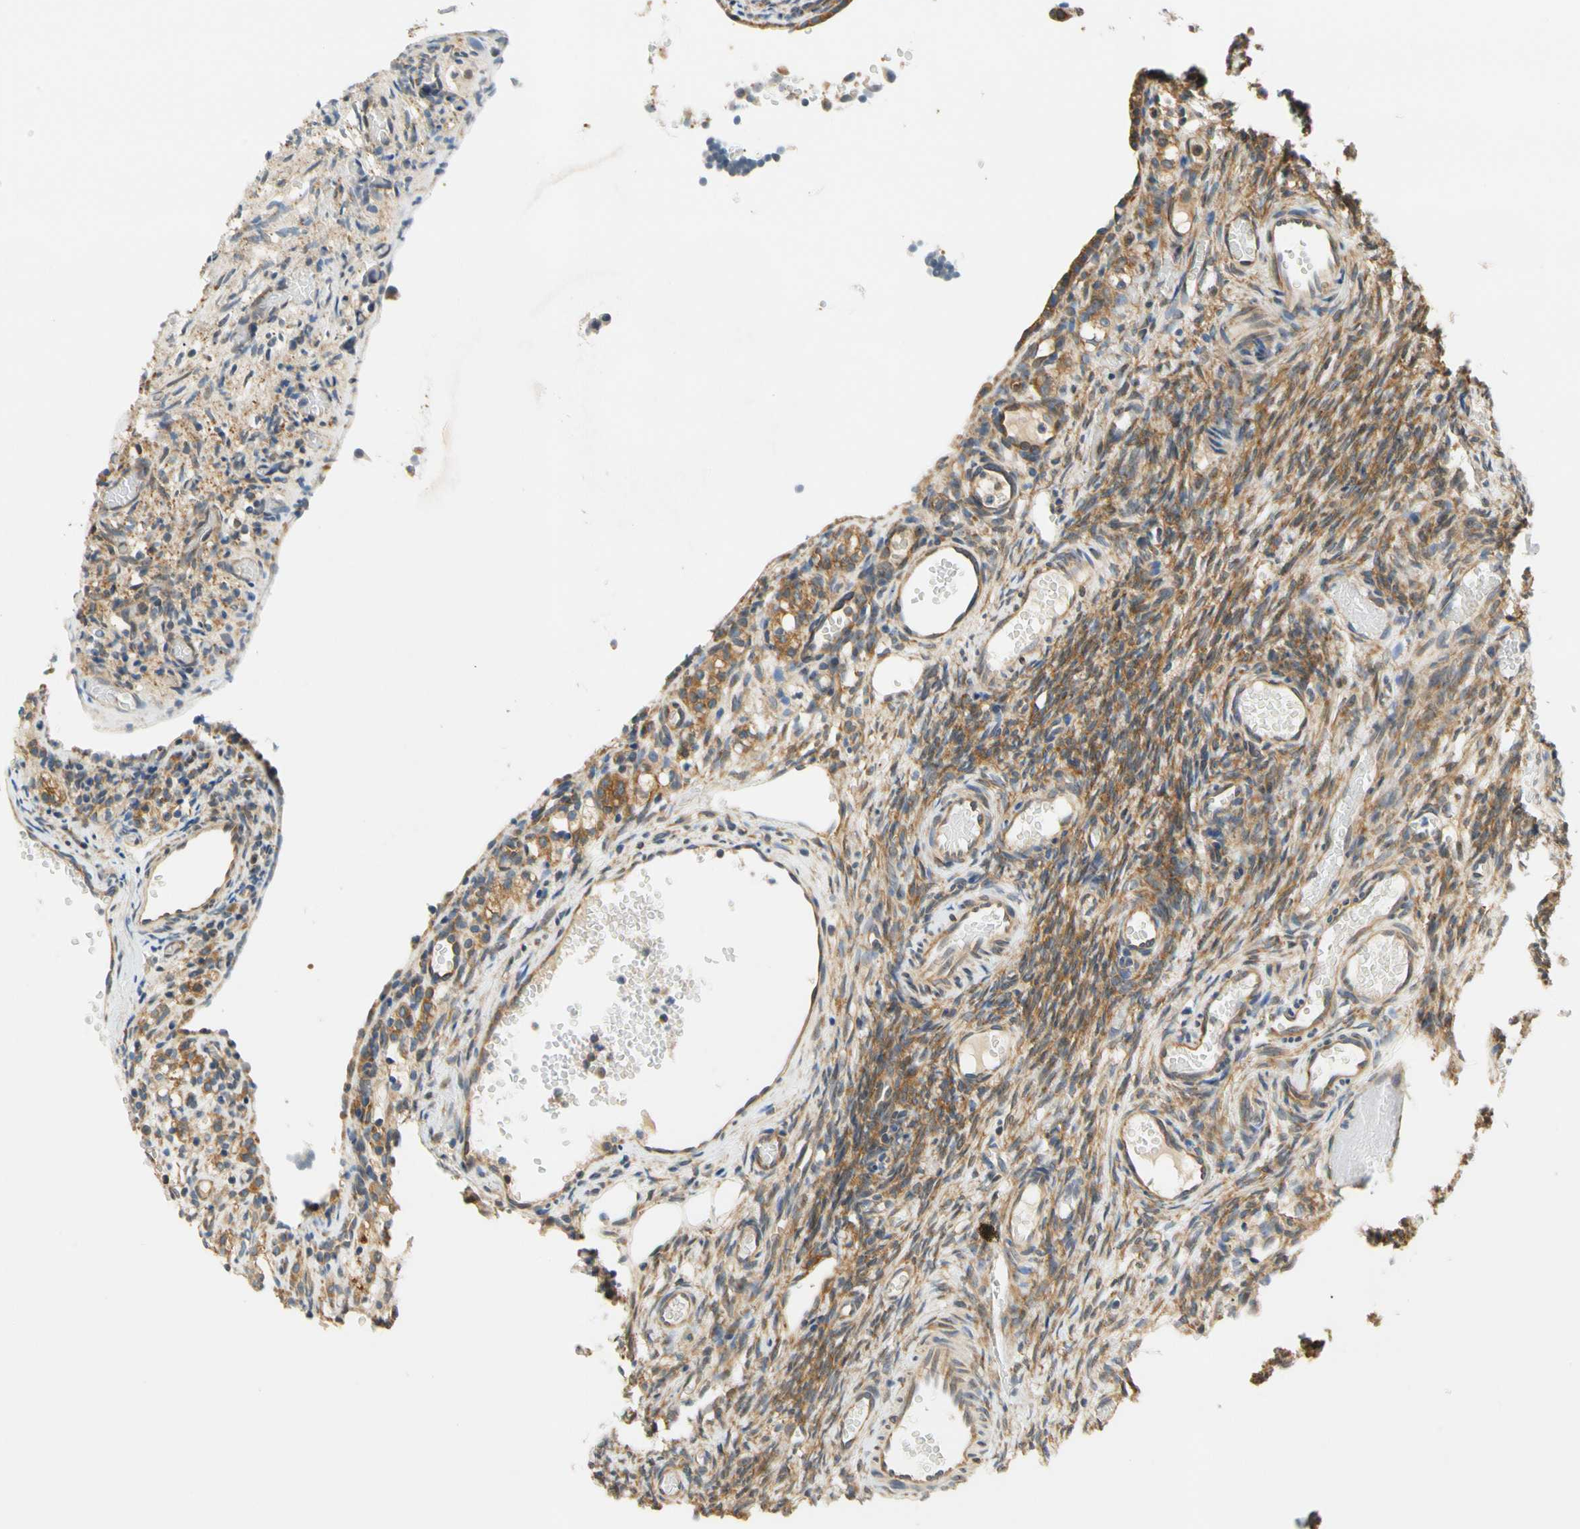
{"staining": {"intensity": "moderate", "quantity": ">75%", "location": "cytoplasmic/membranous"}, "tissue": "ovary", "cell_type": "Ovarian stroma cells", "image_type": "normal", "snomed": [{"axis": "morphology", "description": "Normal tissue, NOS"}, {"axis": "topography", "description": "Ovary"}], "caption": "A brown stain highlights moderate cytoplasmic/membranous positivity of a protein in ovarian stroma cells of unremarkable ovary.", "gene": "LRRC47", "patient": {"sex": "female", "age": 35}}